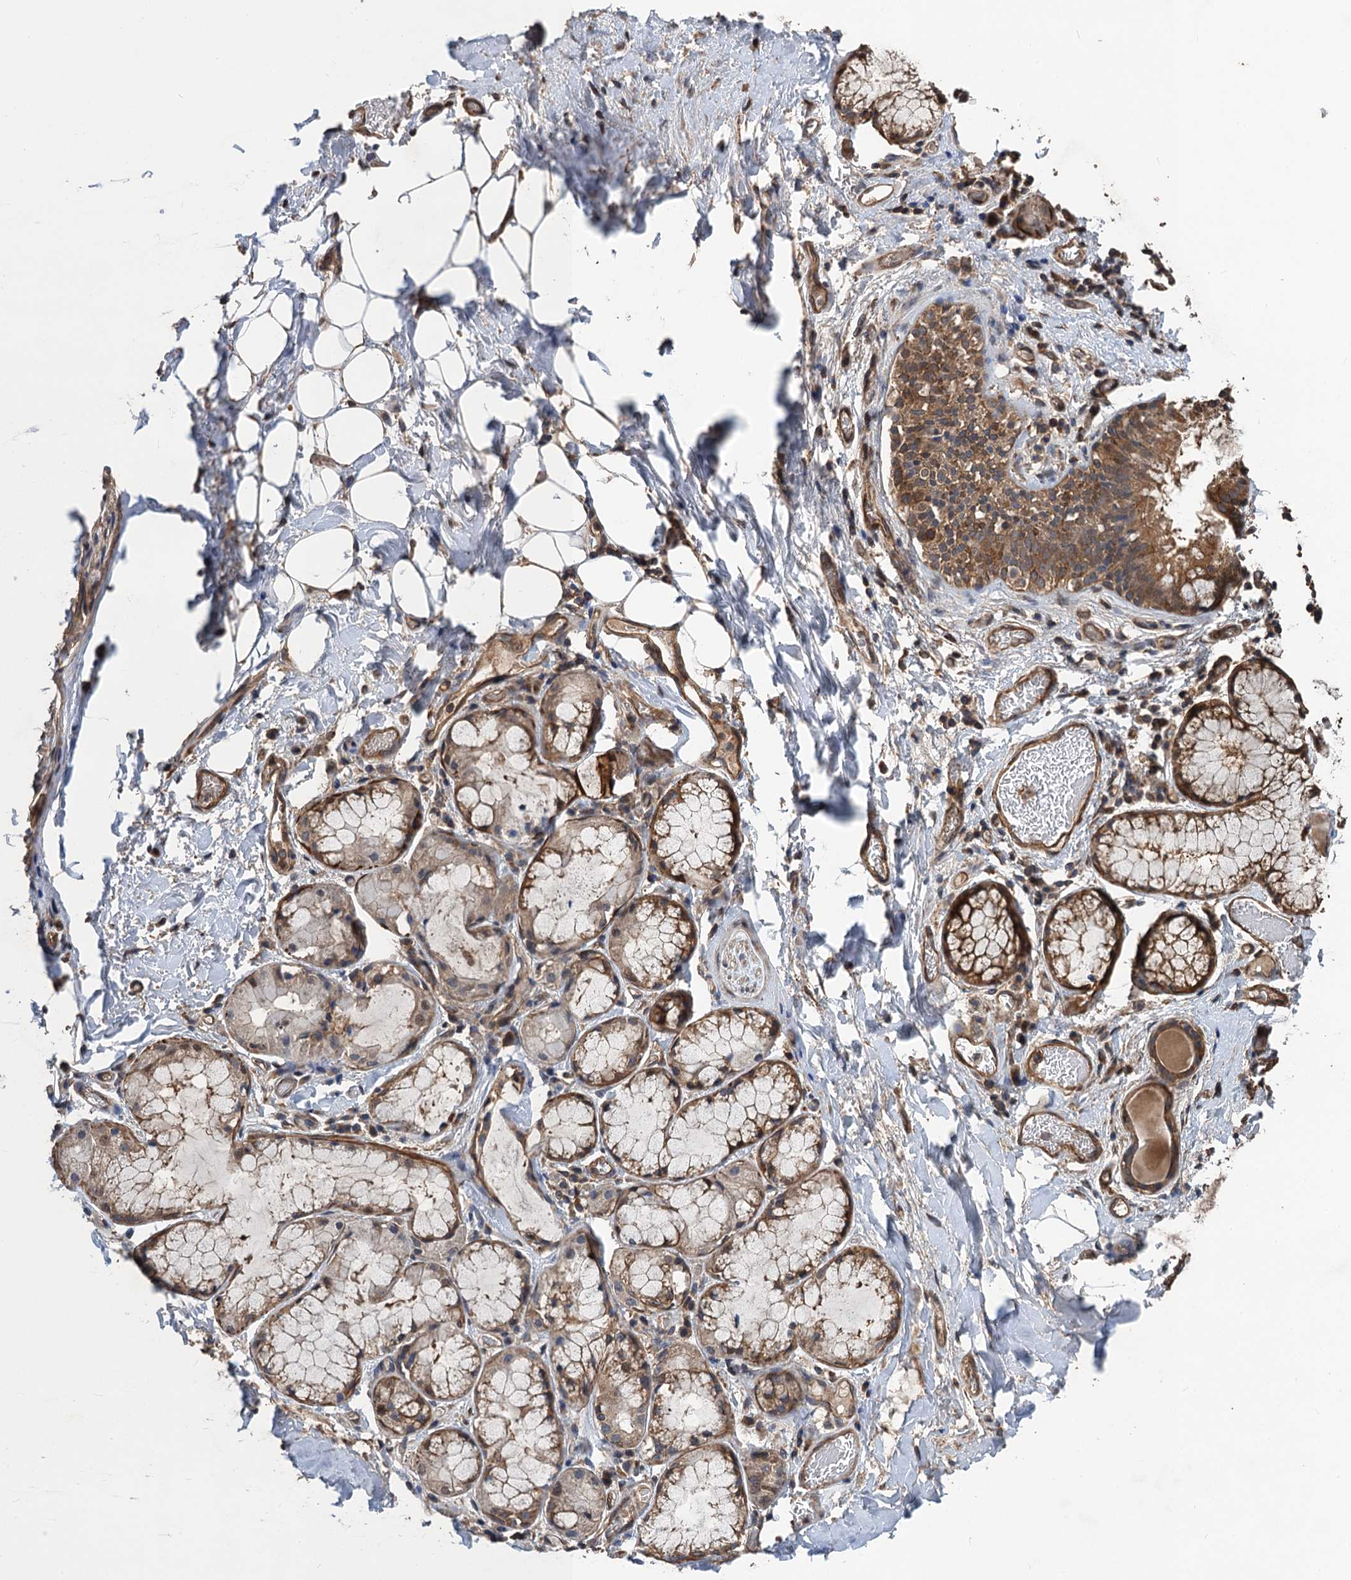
{"staining": {"intensity": "weak", "quantity": ">75%", "location": "cytoplasmic/membranous"}, "tissue": "adipose tissue", "cell_type": "Adipocytes", "image_type": "normal", "snomed": [{"axis": "morphology", "description": "Normal tissue, NOS"}, {"axis": "topography", "description": "Lymph node"}, {"axis": "topography", "description": "Cartilage tissue"}, {"axis": "topography", "description": "Bronchus"}], "caption": "Human adipose tissue stained for a protein (brown) shows weak cytoplasmic/membranous positive expression in about >75% of adipocytes.", "gene": "PPP4R1", "patient": {"sex": "male", "age": 63}}